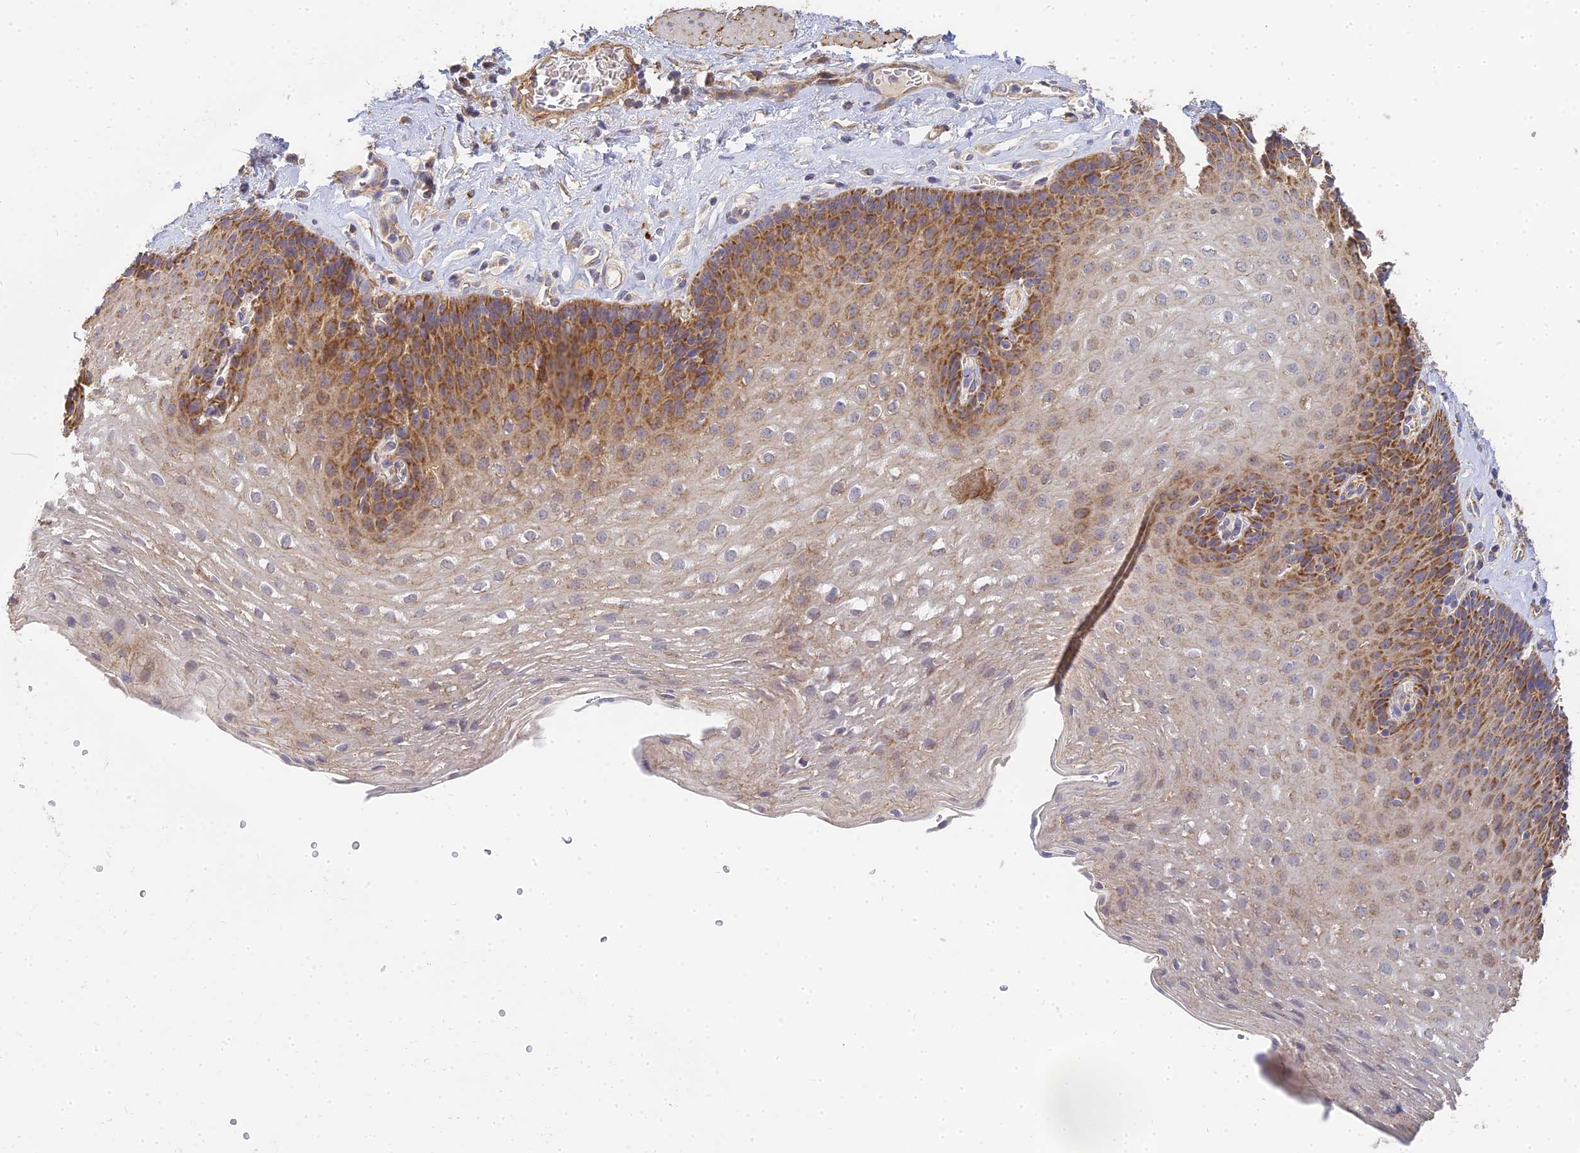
{"staining": {"intensity": "moderate", "quantity": ">75%", "location": "cytoplasmic/membranous"}, "tissue": "esophagus", "cell_type": "Squamous epithelial cells", "image_type": "normal", "snomed": [{"axis": "morphology", "description": "Normal tissue, NOS"}, {"axis": "topography", "description": "Esophagus"}], "caption": "This micrograph reveals immunohistochemistry (IHC) staining of normal human esophagus, with medium moderate cytoplasmic/membranous staining in approximately >75% of squamous epithelial cells.", "gene": "MRPL15", "patient": {"sex": "female", "age": 66}}